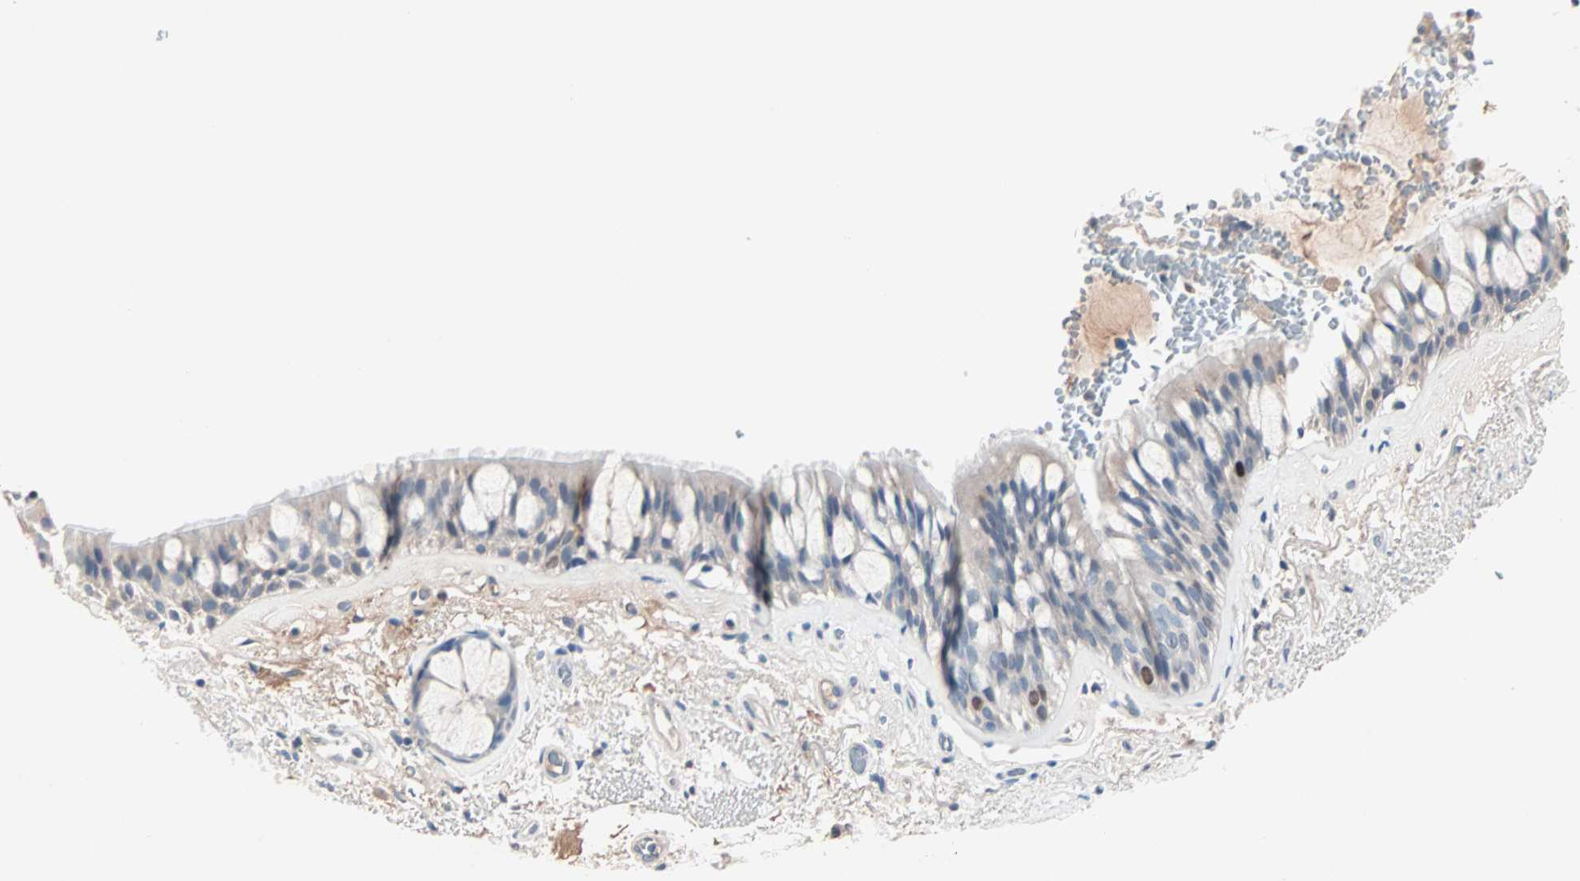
{"staining": {"intensity": "moderate", "quantity": "<25%", "location": "nuclear"}, "tissue": "bronchus", "cell_type": "Respiratory epithelial cells", "image_type": "normal", "snomed": [{"axis": "morphology", "description": "Normal tissue, NOS"}, {"axis": "topography", "description": "Bronchus"}], "caption": "Protein staining of unremarkable bronchus displays moderate nuclear expression in approximately <25% of respiratory epithelial cells. (DAB (3,3'-diaminobenzidine) IHC, brown staining for protein, blue staining for nuclei).", "gene": "CCNE2", "patient": {"sex": "male", "age": 66}}